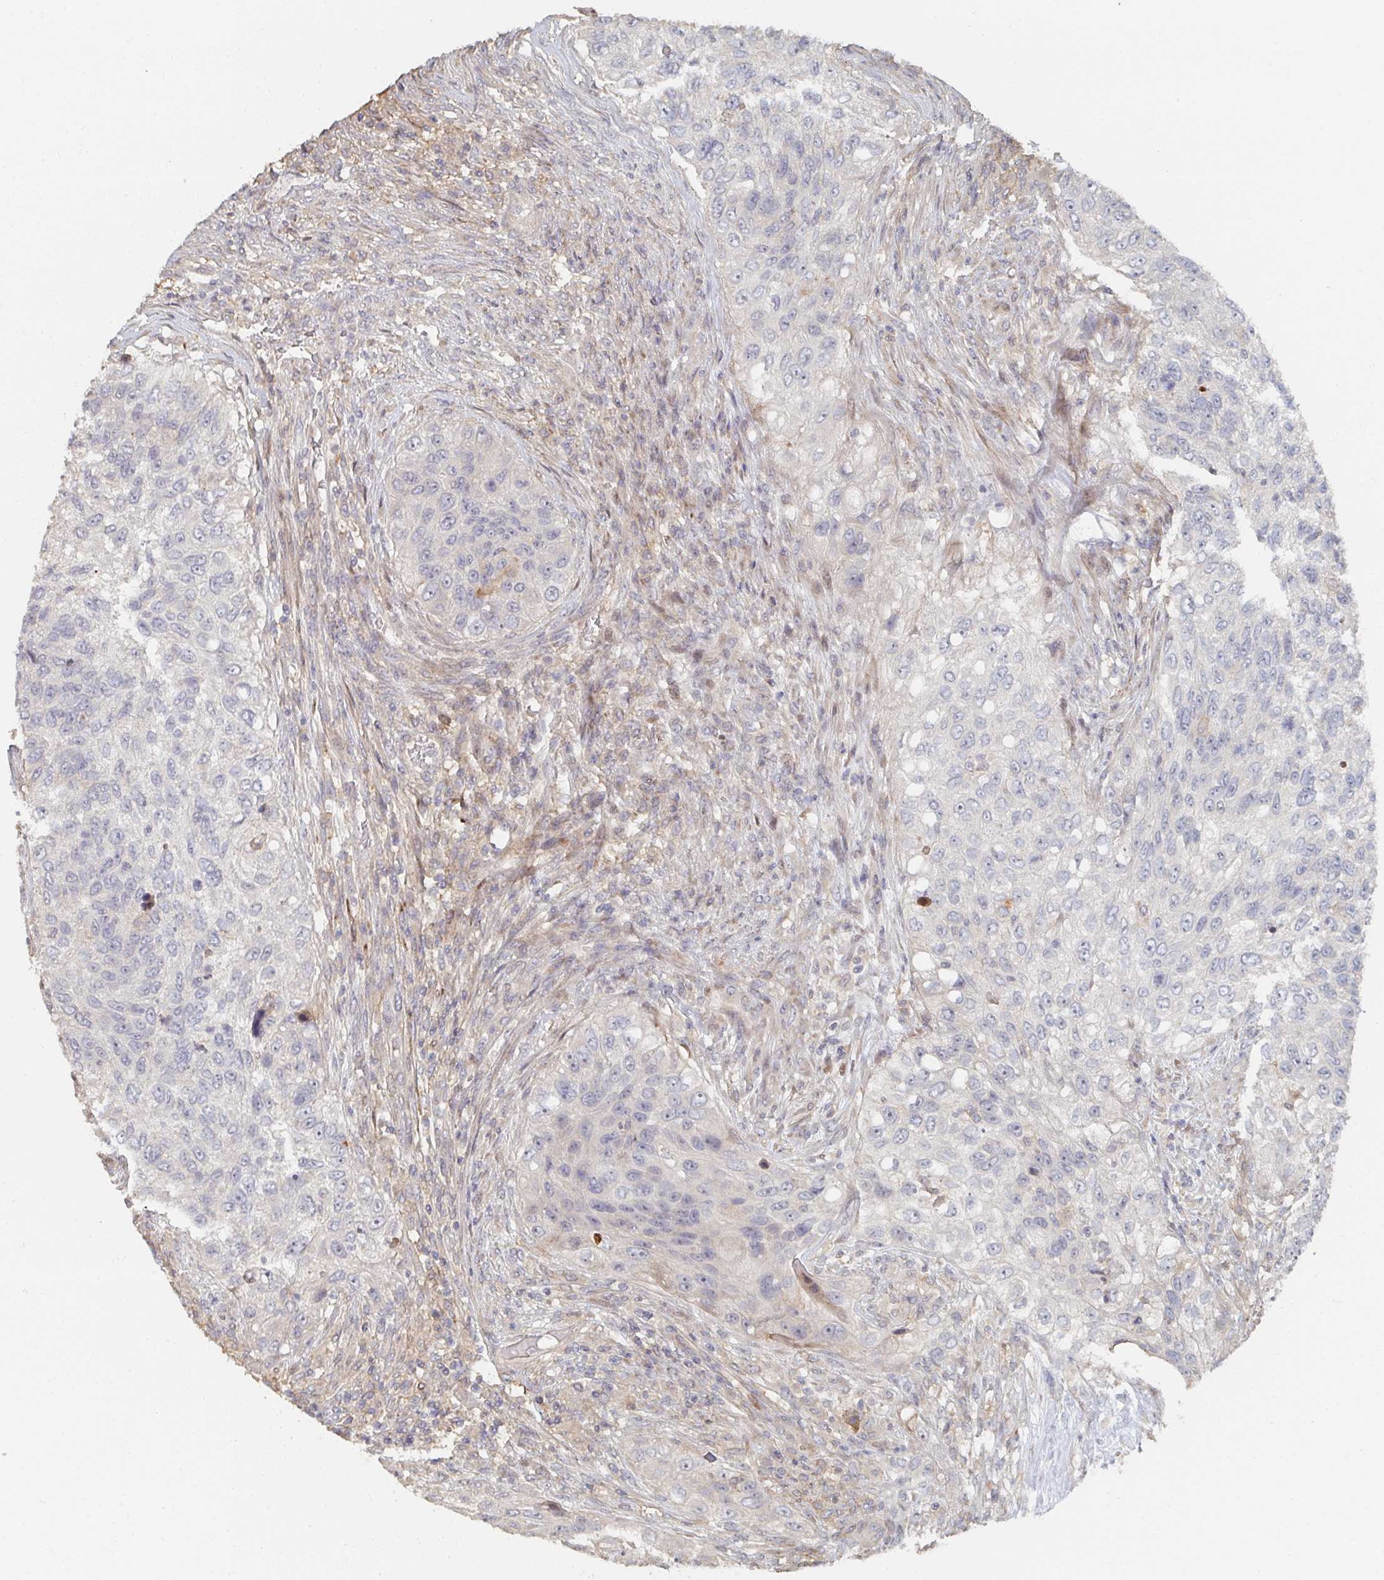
{"staining": {"intensity": "negative", "quantity": "none", "location": "none"}, "tissue": "urothelial cancer", "cell_type": "Tumor cells", "image_type": "cancer", "snomed": [{"axis": "morphology", "description": "Urothelial carcinoma, High grade"}, {"axis": "topography", "description": "Urinary bladder"}], "caption": "Tumor cells show no significant positivity in urothelial cancer.", "gene": "PTEN", "patient": {"sex": "female", "age": 60}}